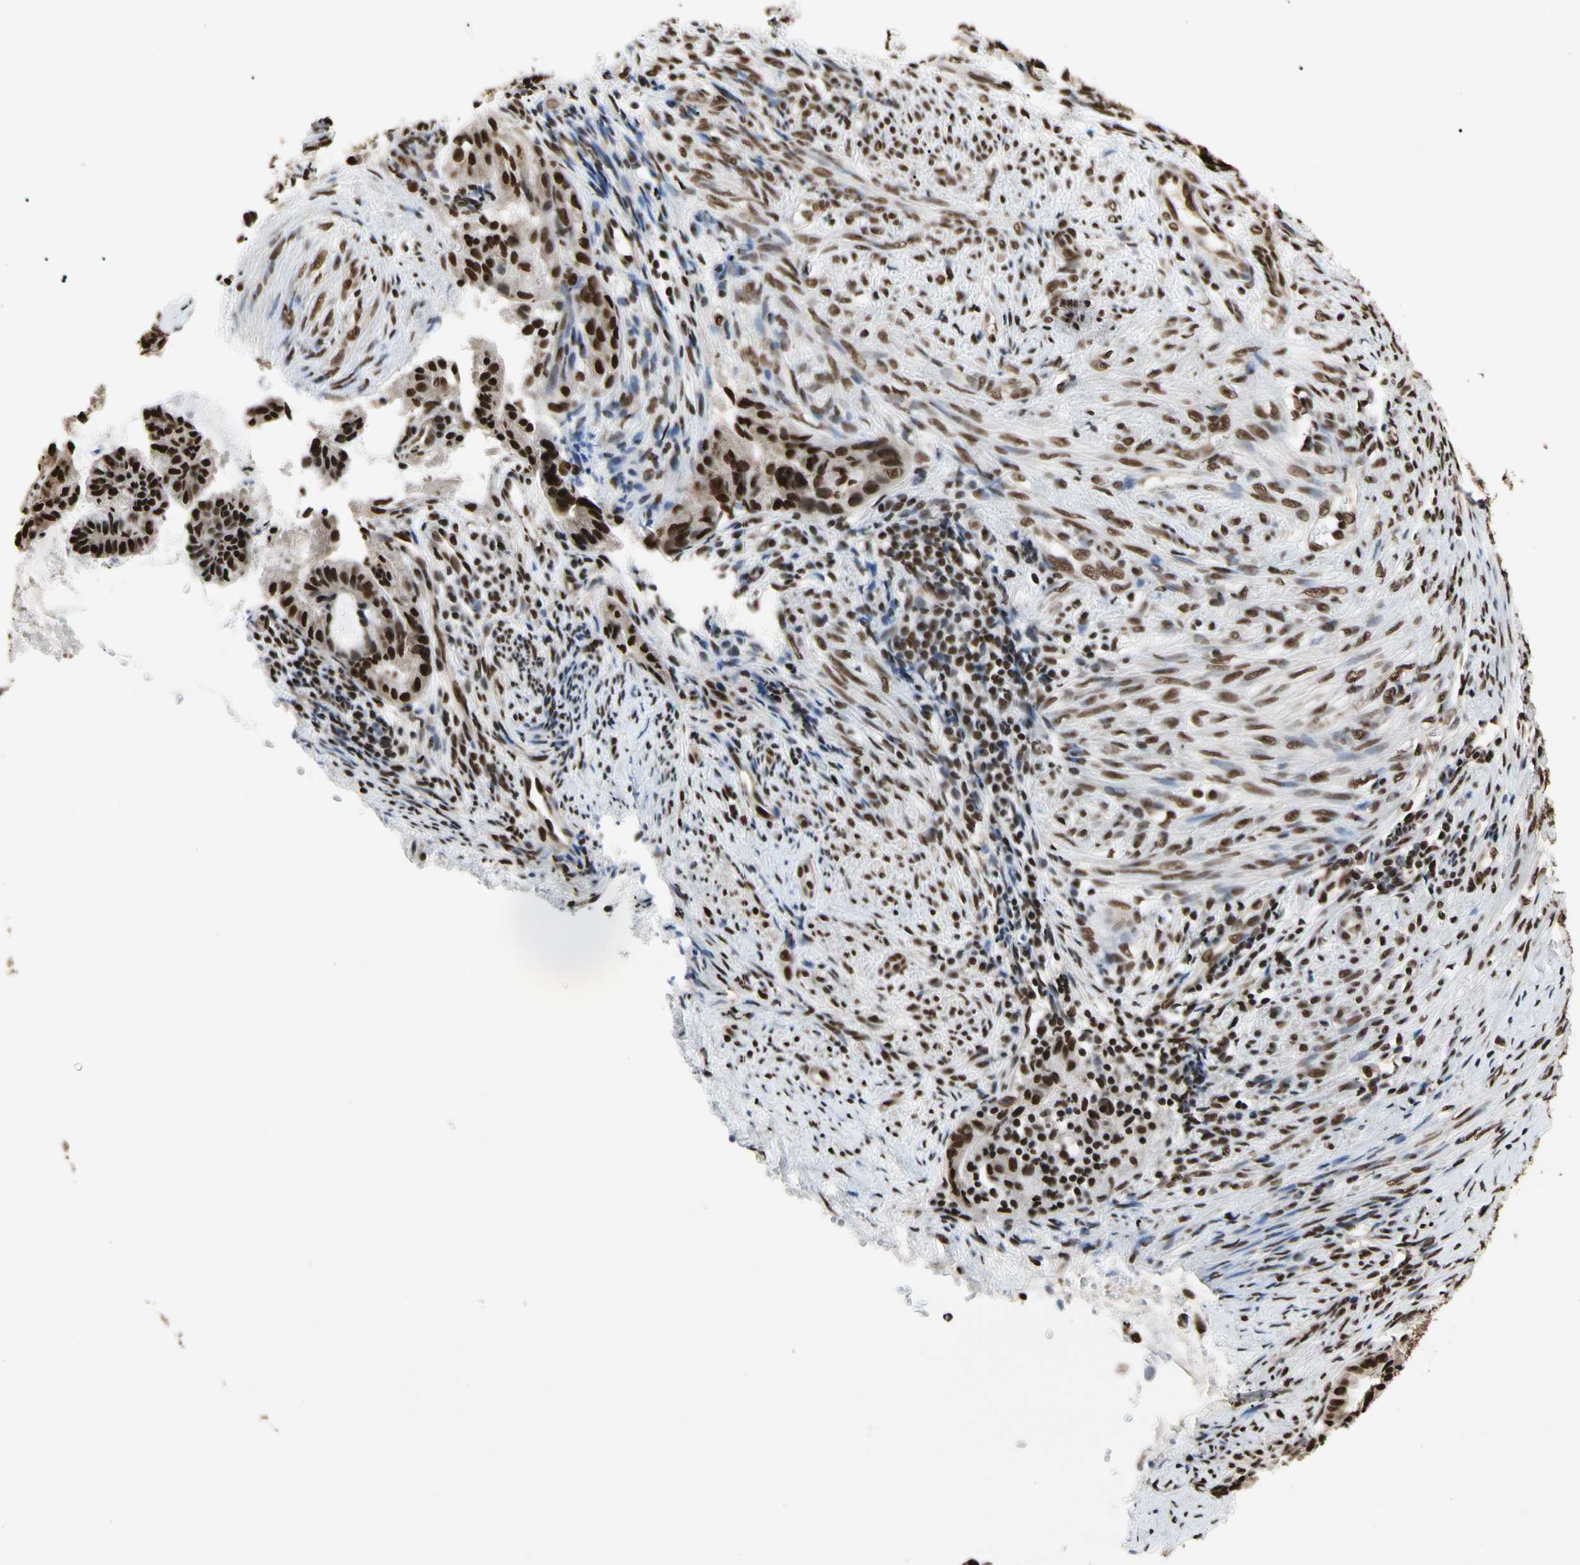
{"staining": {"intensity": "strong", "quantity": ">75%", "location": "nuclear"}, "tissue": "endometrial cancer", "cell_type": "Tumor cells", "image_type": "cancer", "snomed": [{"axis": "morphology", "description": "Adenocarcinoma, NOS"}, {"axis": "topography", "description": "Endometrium"}], "caption": "This micrograph displays IHC staining of endometrial adenocarcinoma, with high strong nuclear expression in about >75% of tumor cells.", "gene": "HNRNPK", "patient": {"sex": "female", "age": 86}}